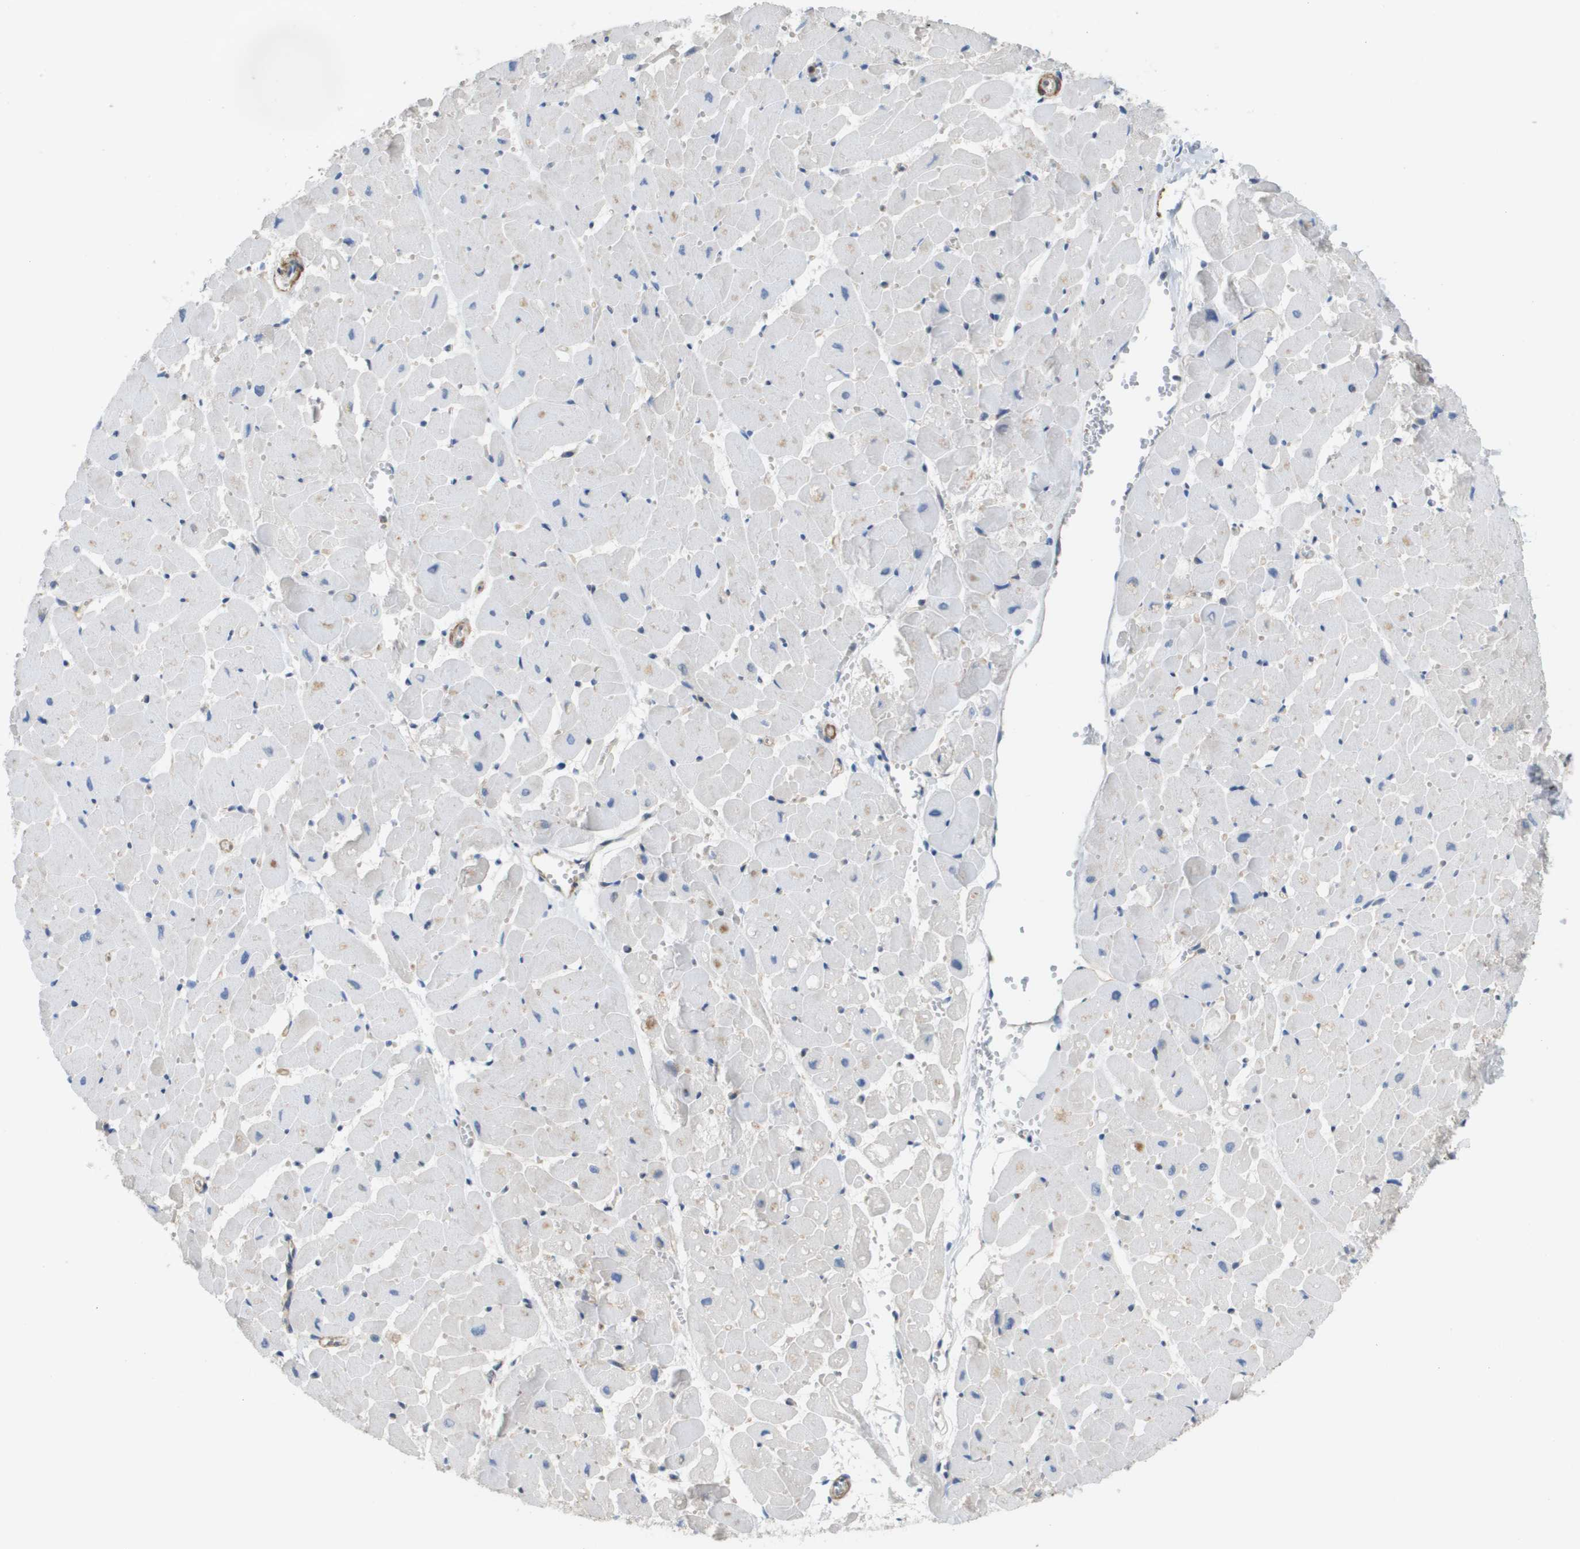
{"staining": {"intensity": "negative", "quantity": "none", "location": "none"}, "tissue": "heart muscle", "cell_type": "Cardiomyocytes", "image_type": "normal", "snomed": [{"axis": "morphology", "description": "Normal tissue, NOS"}, {"axis": "topography", "description": "Heart"}], "caption": "Photomicrograph shows no protein expression in cardiomyocytes of benign heart muscle.", "gene": "RNF112", "patient": {"sex": "female", "age": 19}}